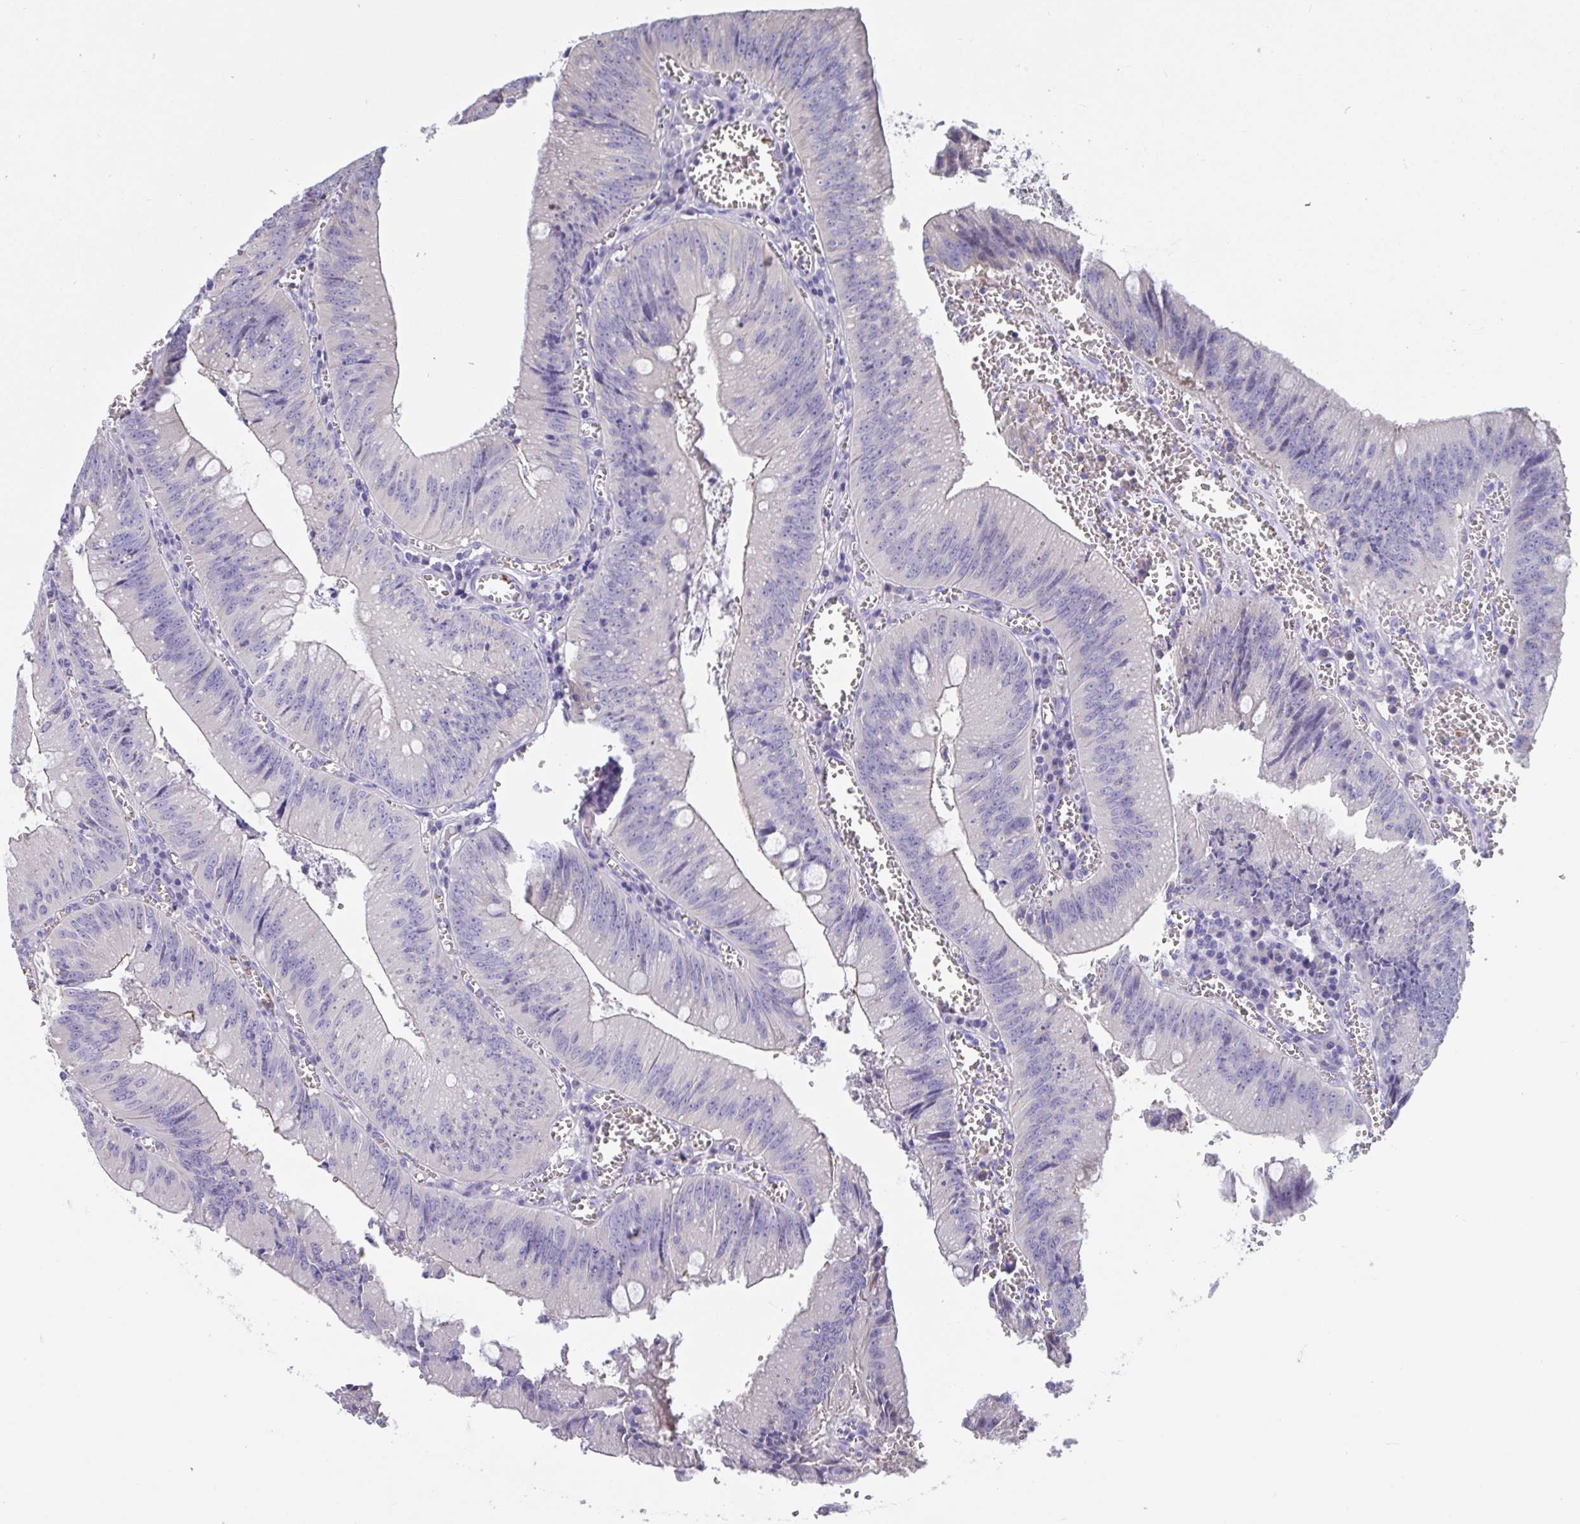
{"staining": {"intensity": "negative", "quantity": "none", "location": "none"}, "tissue": "colorectal cancer", "cell_type": "Tumor cells", "image_type": "cancer", "snomed": [{"axis": "morphology", "description": "Adenocarcinoma, NOS"}, {"axis": "topography", "description": "Rectum"}], "caption": "The micrograph displays no significant expression in tumor cells of colorectal adenocarcinoma.", "gene": "TTC30B", "patient": {"sex": "female", "age": 81}}